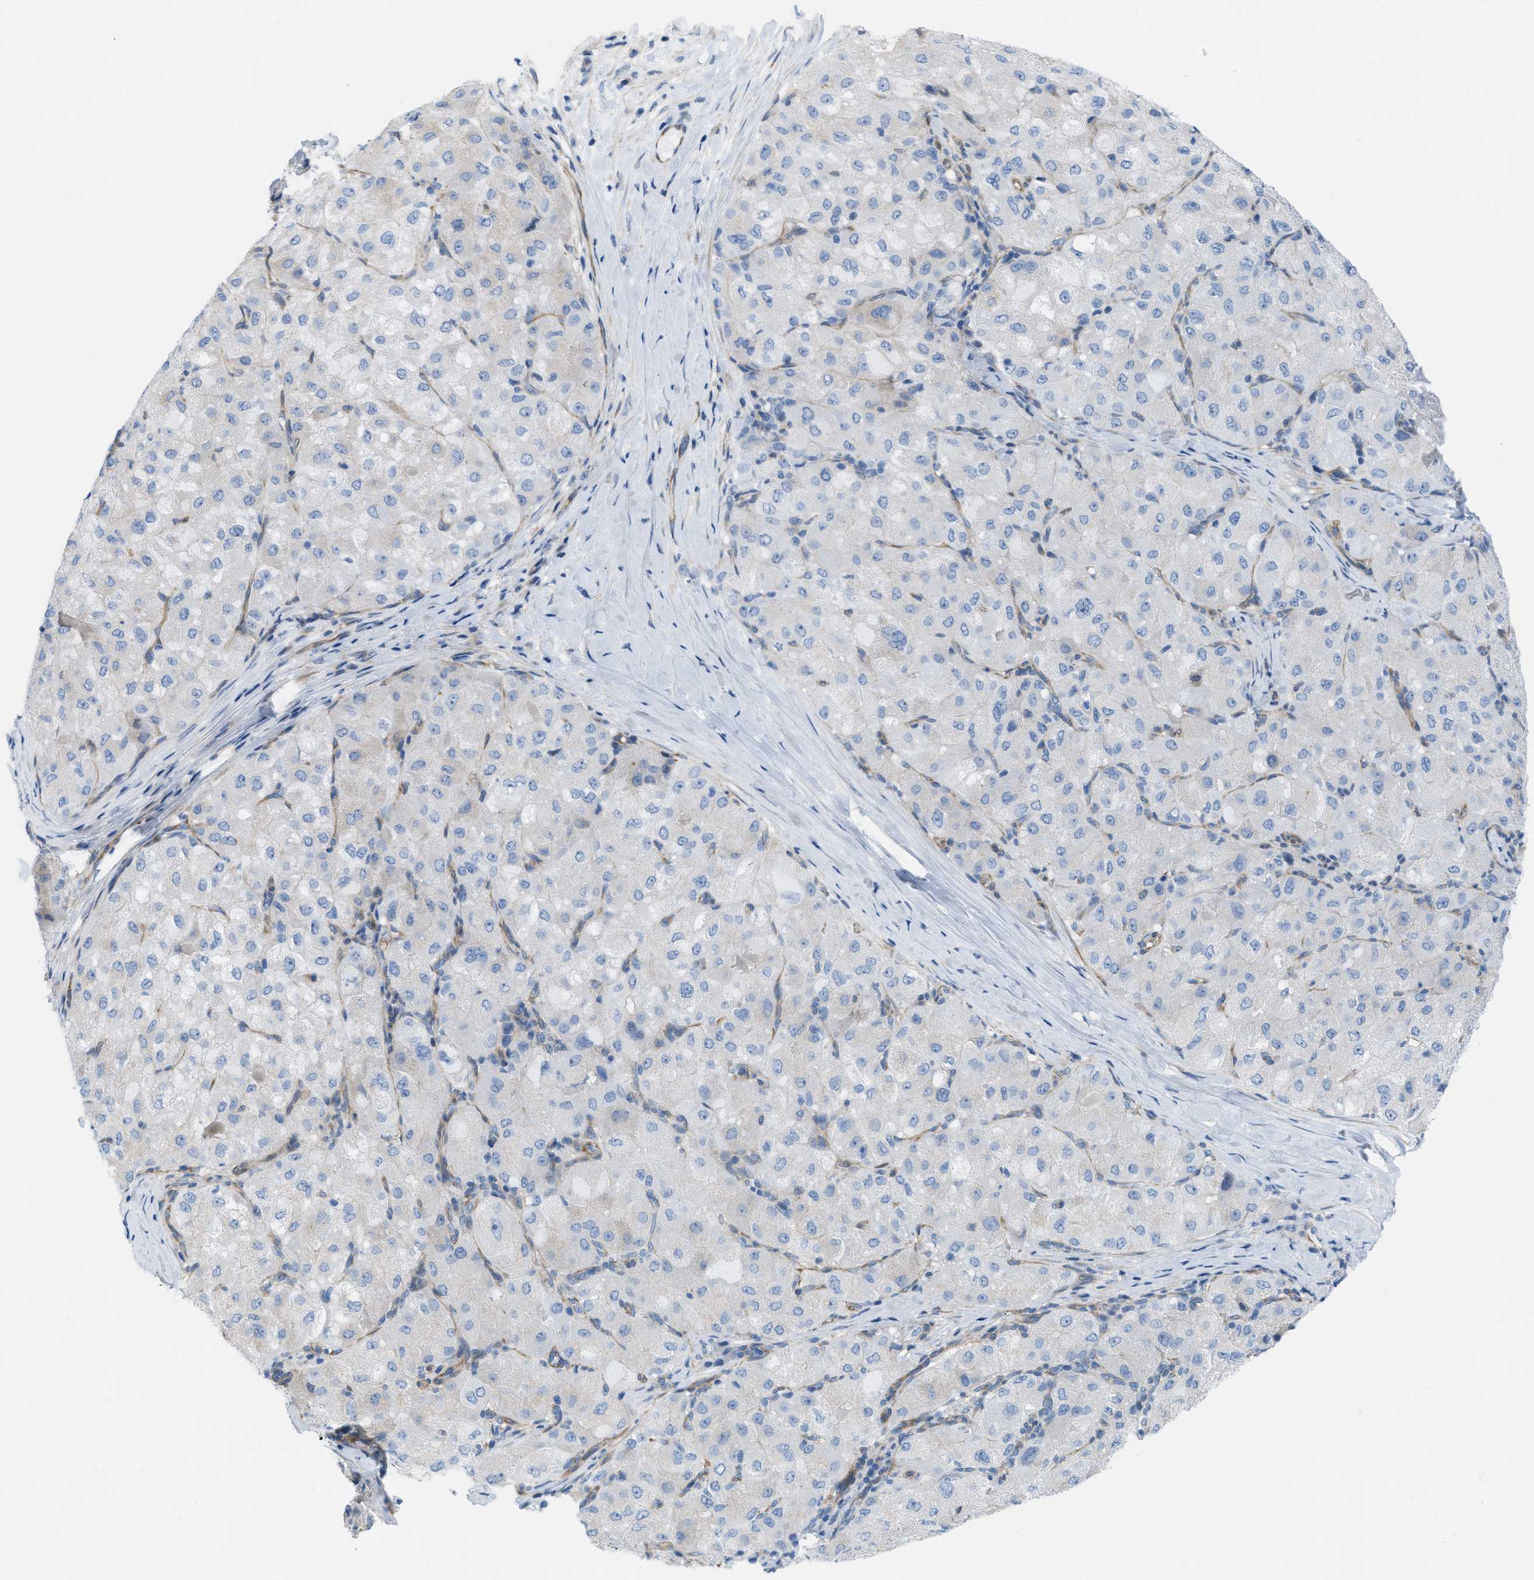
{"staining": {"intensity": "negative", "quantity": "none", "location": "none"}, "tissue": "liver cancer", "cell_type": "Tumor cells", "image_type": "cancer", "snomed": [{"axis": "morphology", "description": "Carcinoma, Hepatocellular, NOS"}, {"axis": "topography", "description": "Liver"}], "caption": "Tumor cells show no significant positivity in hepatocellular carcinoma (liver). Brightfield microscopy of IHC stained with DAB (brown) and hematoxylin (blue), captured at high magnification.", "gene": "SLC12A1", "patient": {"sex": "male", "age": 80}}